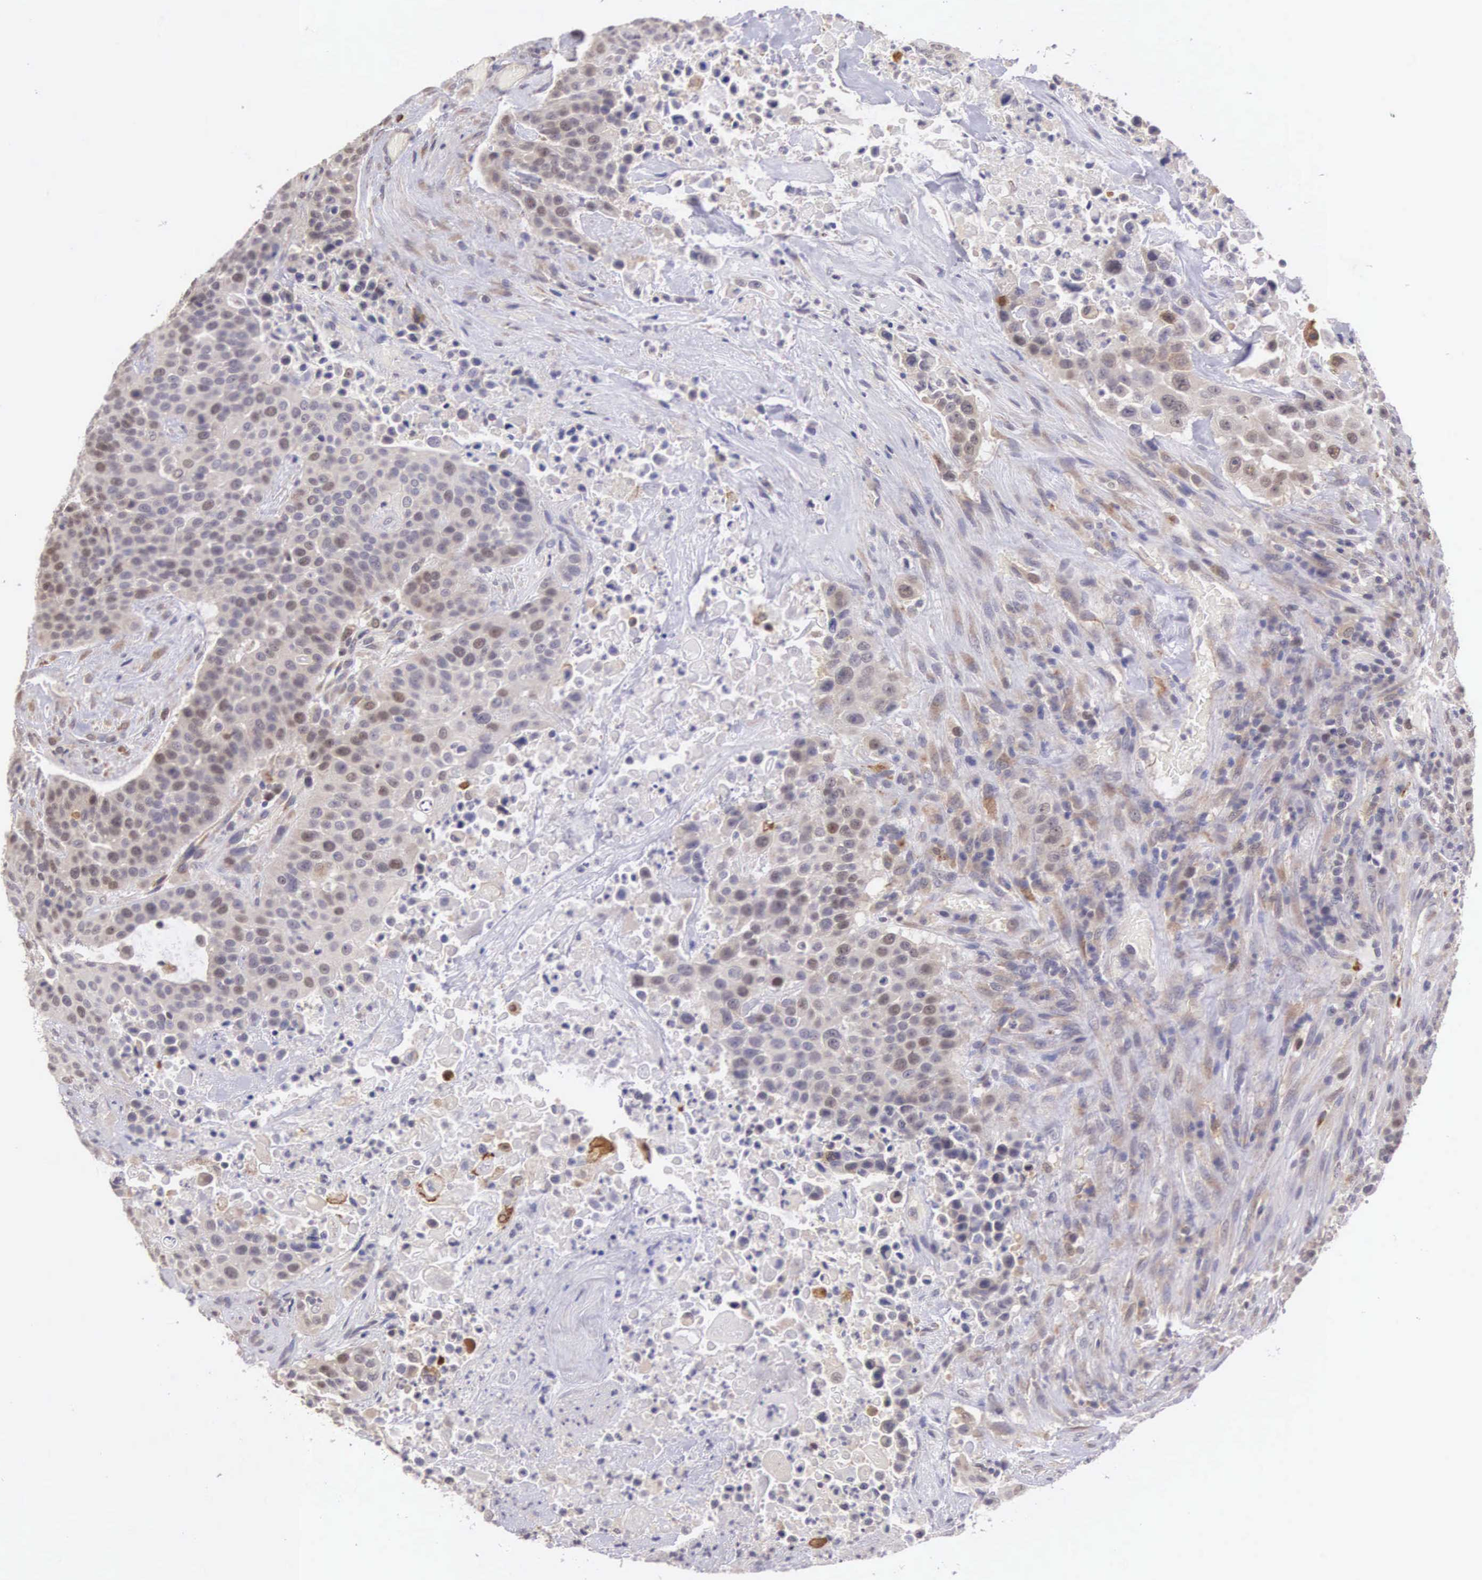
{"staining": {"intensity": "moderate", "quantity": "25%-75%", "location": "cytoplasmic/membranous,nuclear"}, "tissue": "urothelial cancer", "cell_type": "Tumor cells", "image_type": "cancer", "snomed": [{"axis": "morphology", "description": "Urothelial carcinoma, High grade"}, {"axis": "topography", "description": "Urinary bladder"}], "caption": "Brown immunohistochemical staining in human urothelial cancer displays moderate cytoplasmic/membranous and nuclear expression in approximately 25%-75% of tumor cells.", "gene": "CDC45", "patient": {"sex": "male", "age": 74}}